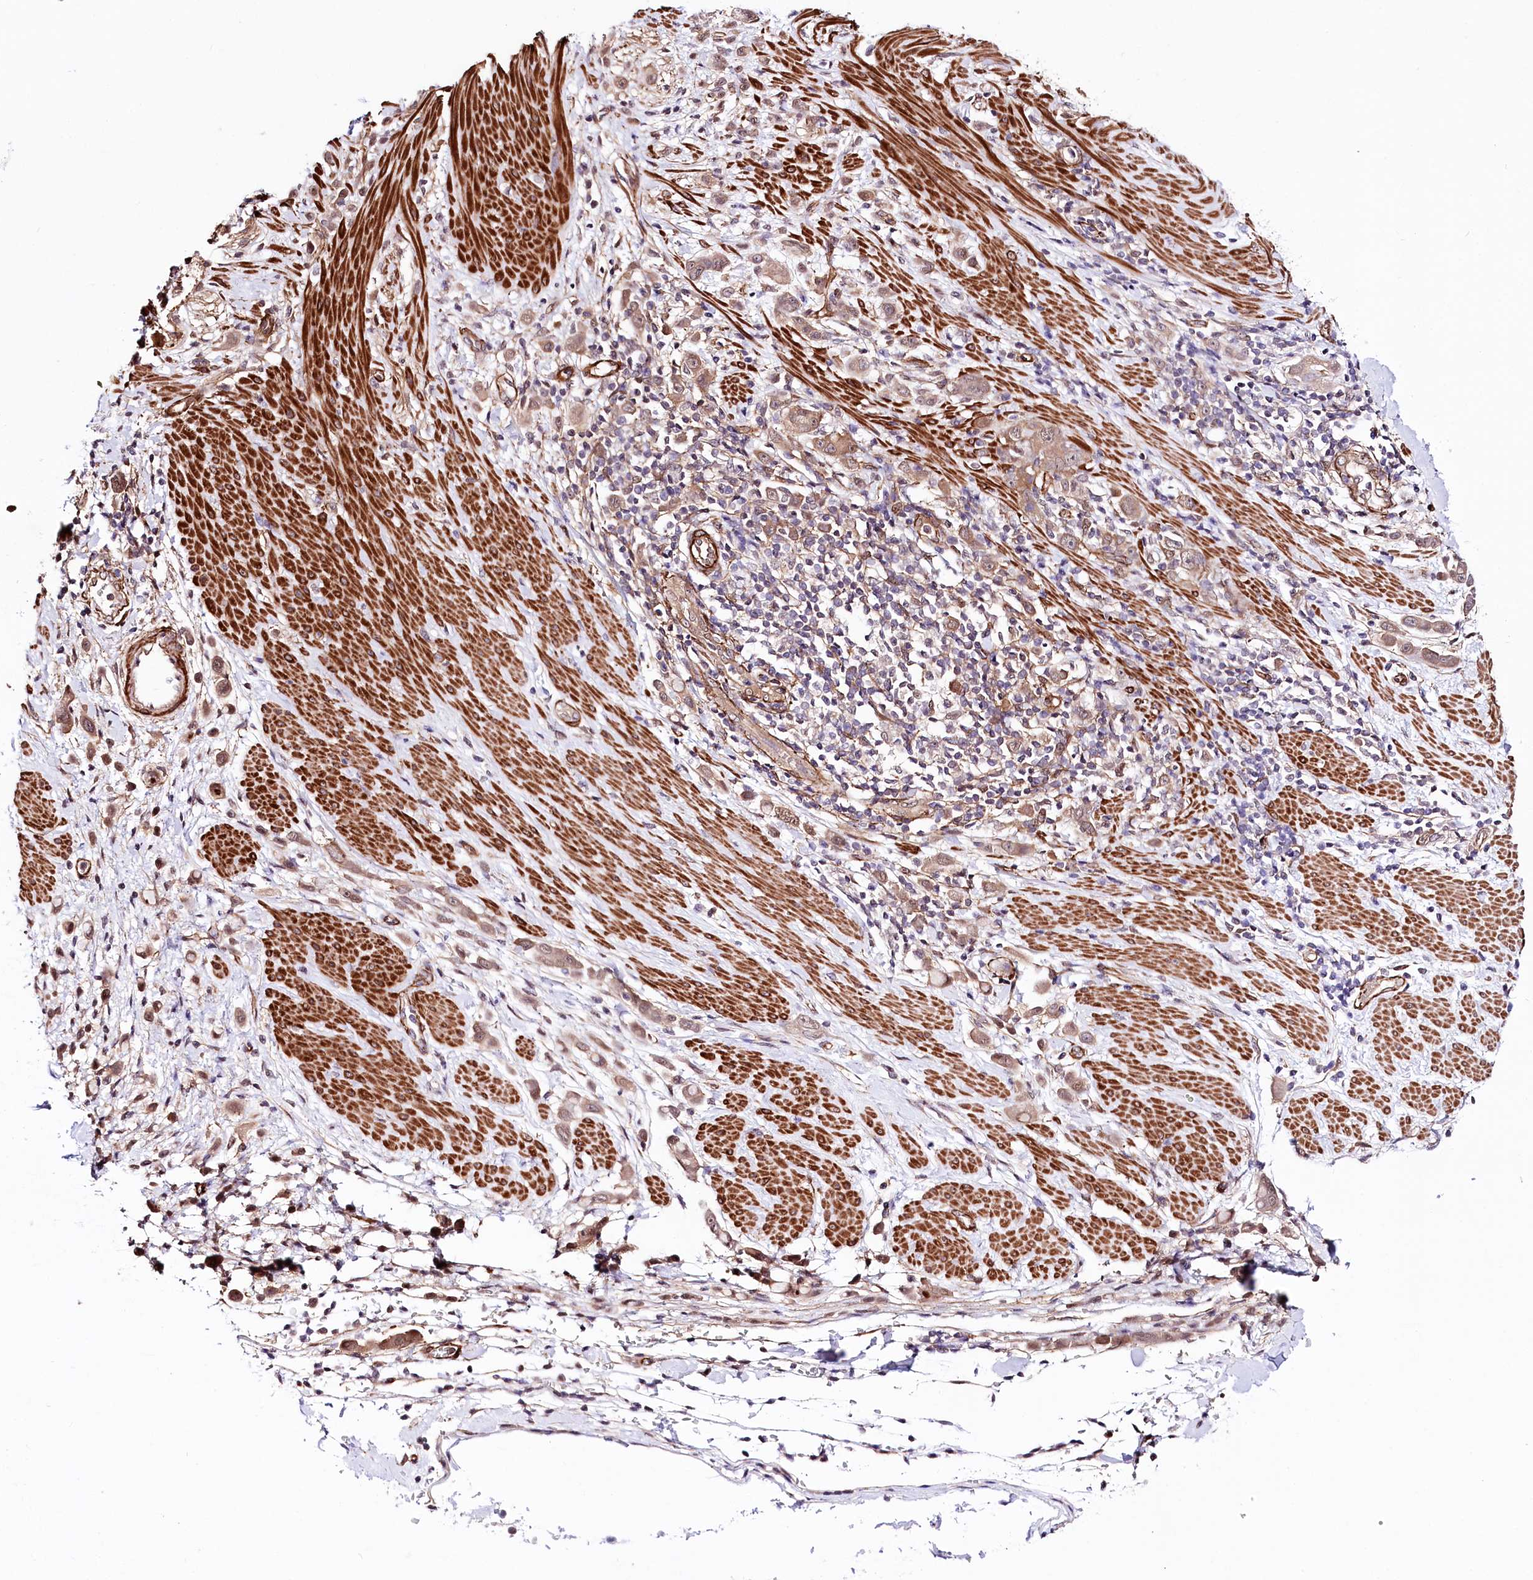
{"staining": {"intensity": "moderate", "quantity": ">75%", "location": "cytoplasmic/membranous,nuclear"}, "tissue": "pancreatic cancer", "cell_type": "Tumor cells", "image_type": "cancer", "snomed": [{"axis": "morphology", "description": "Normal tissue, NOS"}, {"axis": "morphology", "description": "Adenocarcinoma, NOS"}, {"axis": "topography", "description": "Pancreas"}], "caption": "Human adenocarcinoma (pancreatic) stained for a protein (brown) demonstrates moderate cytoplasmic/membranous and nuclear positive positivity in approximately >75% of tumor cells.", "gene": "PPP2R5B", "patient": {"sex": "female", "age": 64}}